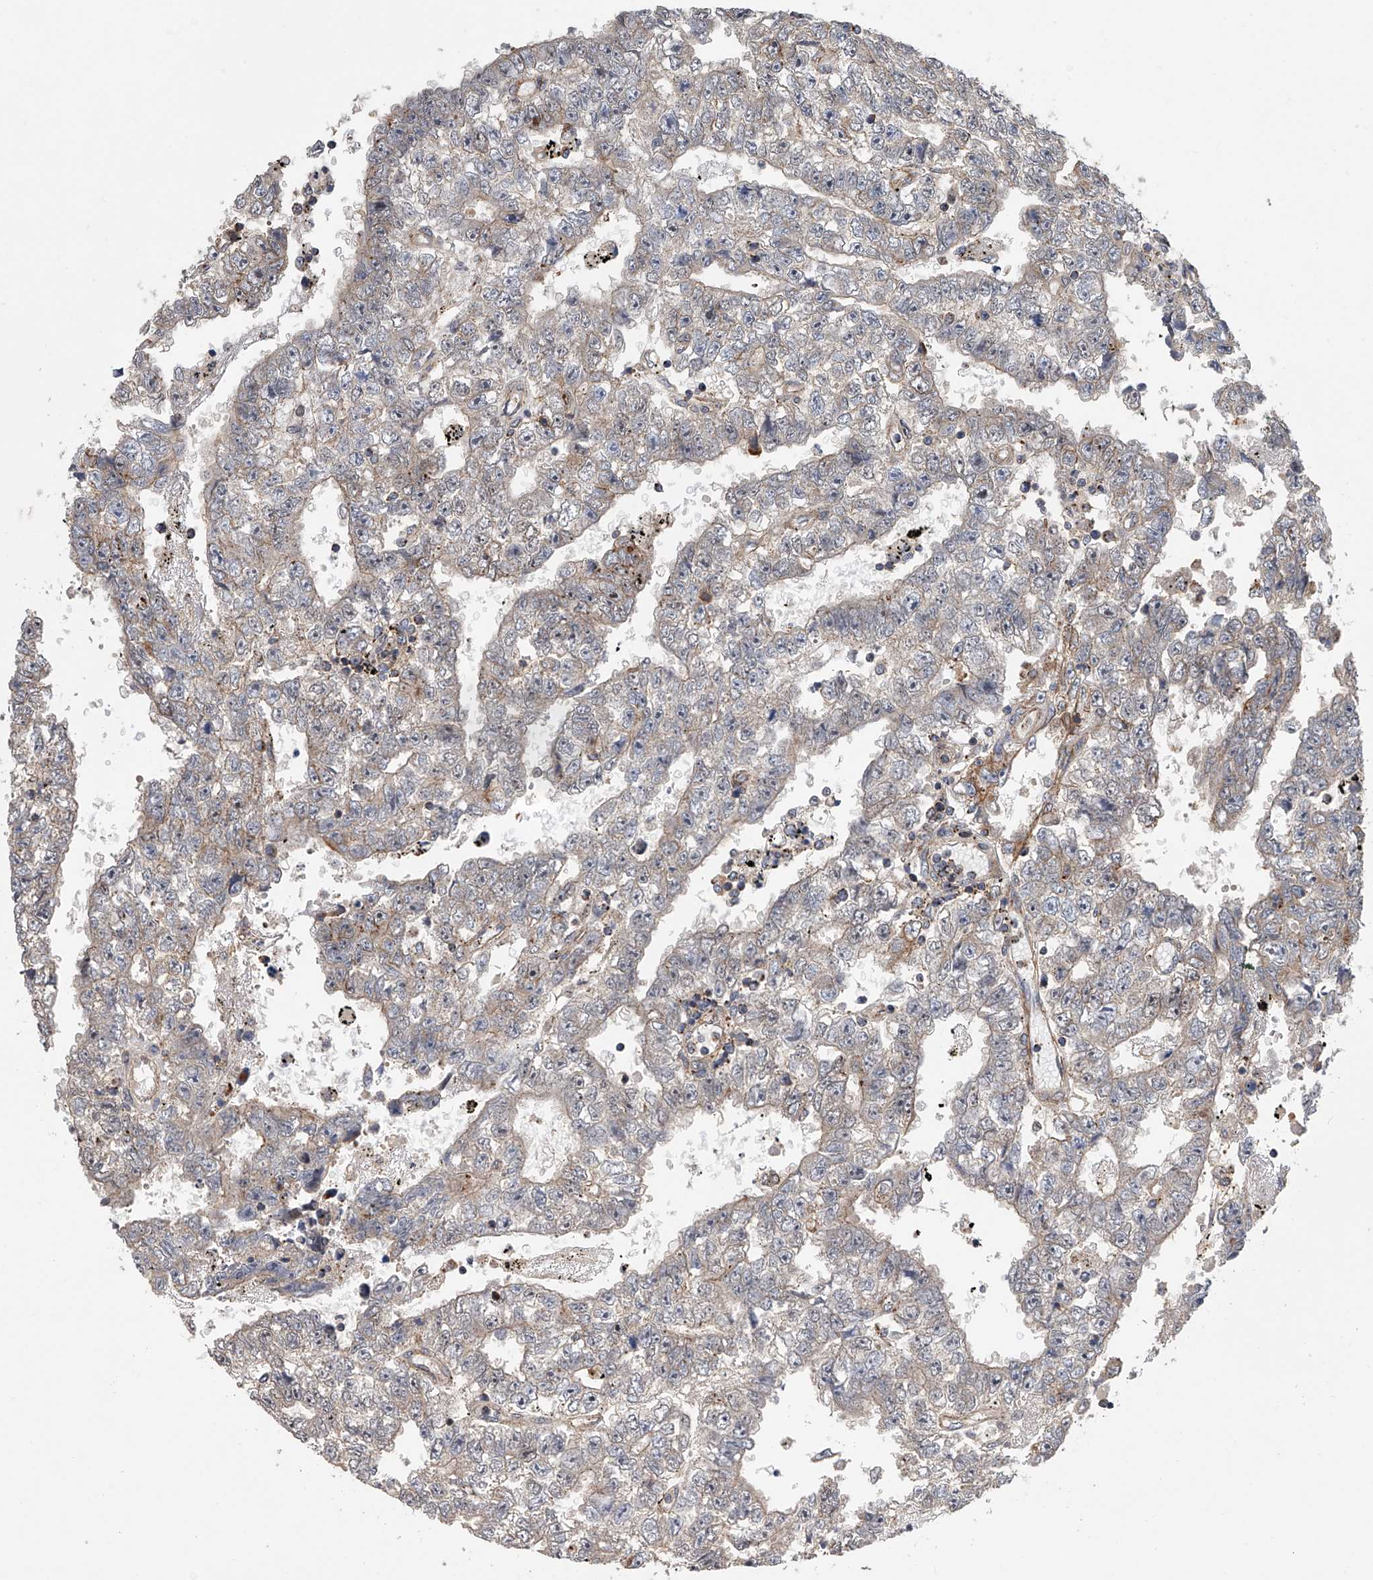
{"staining": {"intensity": "weak", "quantity": "25%-75%", "location": "cytoplasmic/membranous"}, "tissue": "testis cancer", "cell_type": "Tumor cells", "image_type": "cancer", "snomed": [{"axis": "morphology", "description": "Carcinoma, Embryonal, NOS"}, {"axis": "topography", "description": "Testis"}], "caption": "Protein expression analysis of testis embryonal carcinoma displays weak cytoplasmic/membranous staining in about 25%-75% of tumor cells. The protein of interest is shown in brown color, while the nuclei are stained blue.", "gene": "USP47", "patient": {"sex": "male", "age": 25}}